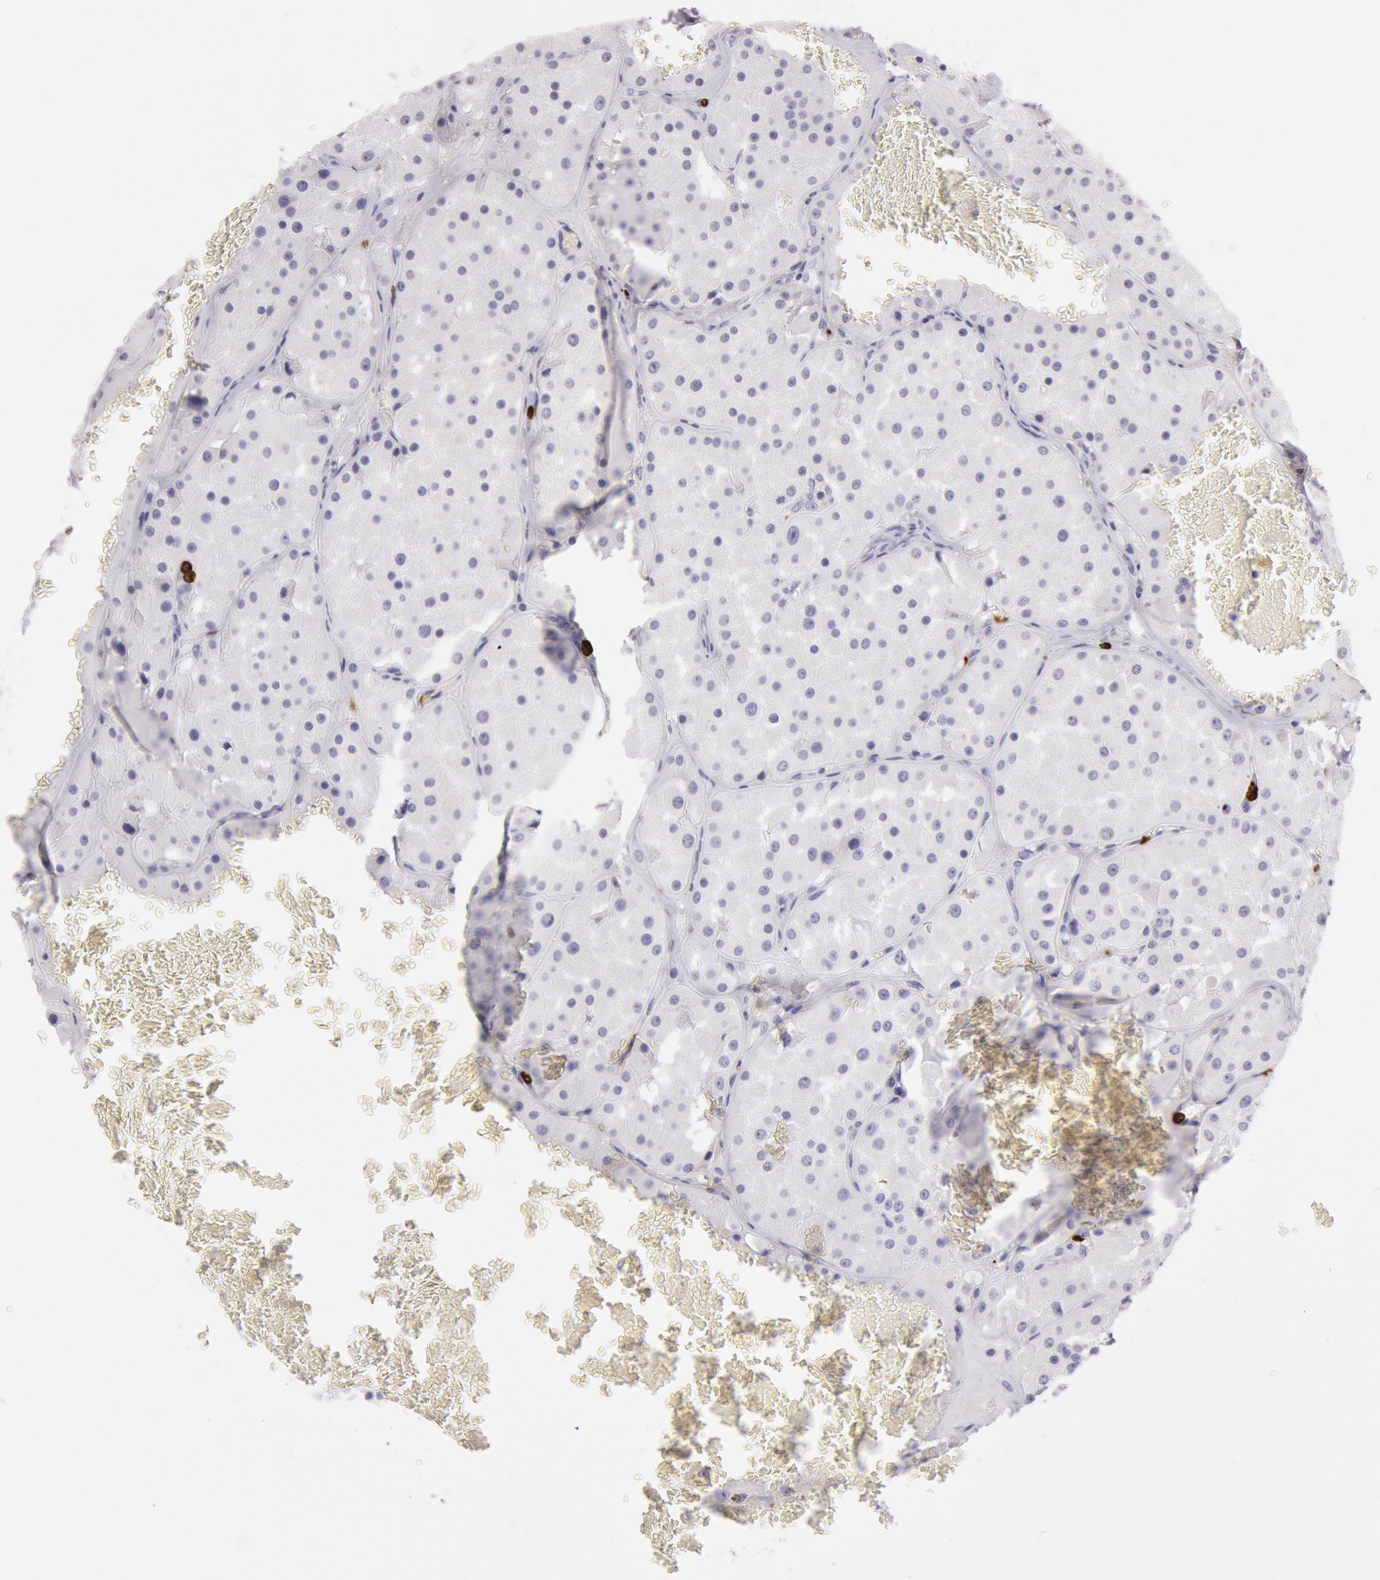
{"staining": {"intensity": "negative", "quantity": "none", "location": "none"}, "tissue": "renal cancer", "cell_type": "Tumor cells", "image_type": "cancer", "snomed": [{"axis": "morphology", "description": "Adenocarcinoma, uncertain malignant potential"}, {"axis": "topography", "description": "Kidney"}], "caption": "Immunohistochemistry (IHC) micrograph of neoplastic tissue: renal adenocarcinoma,  uncertain malignant potential stained with DAB shows no significant protein expression in tumor cells.", "gene": "FCN1", "patient": {"sex": "male", "age": 63}}